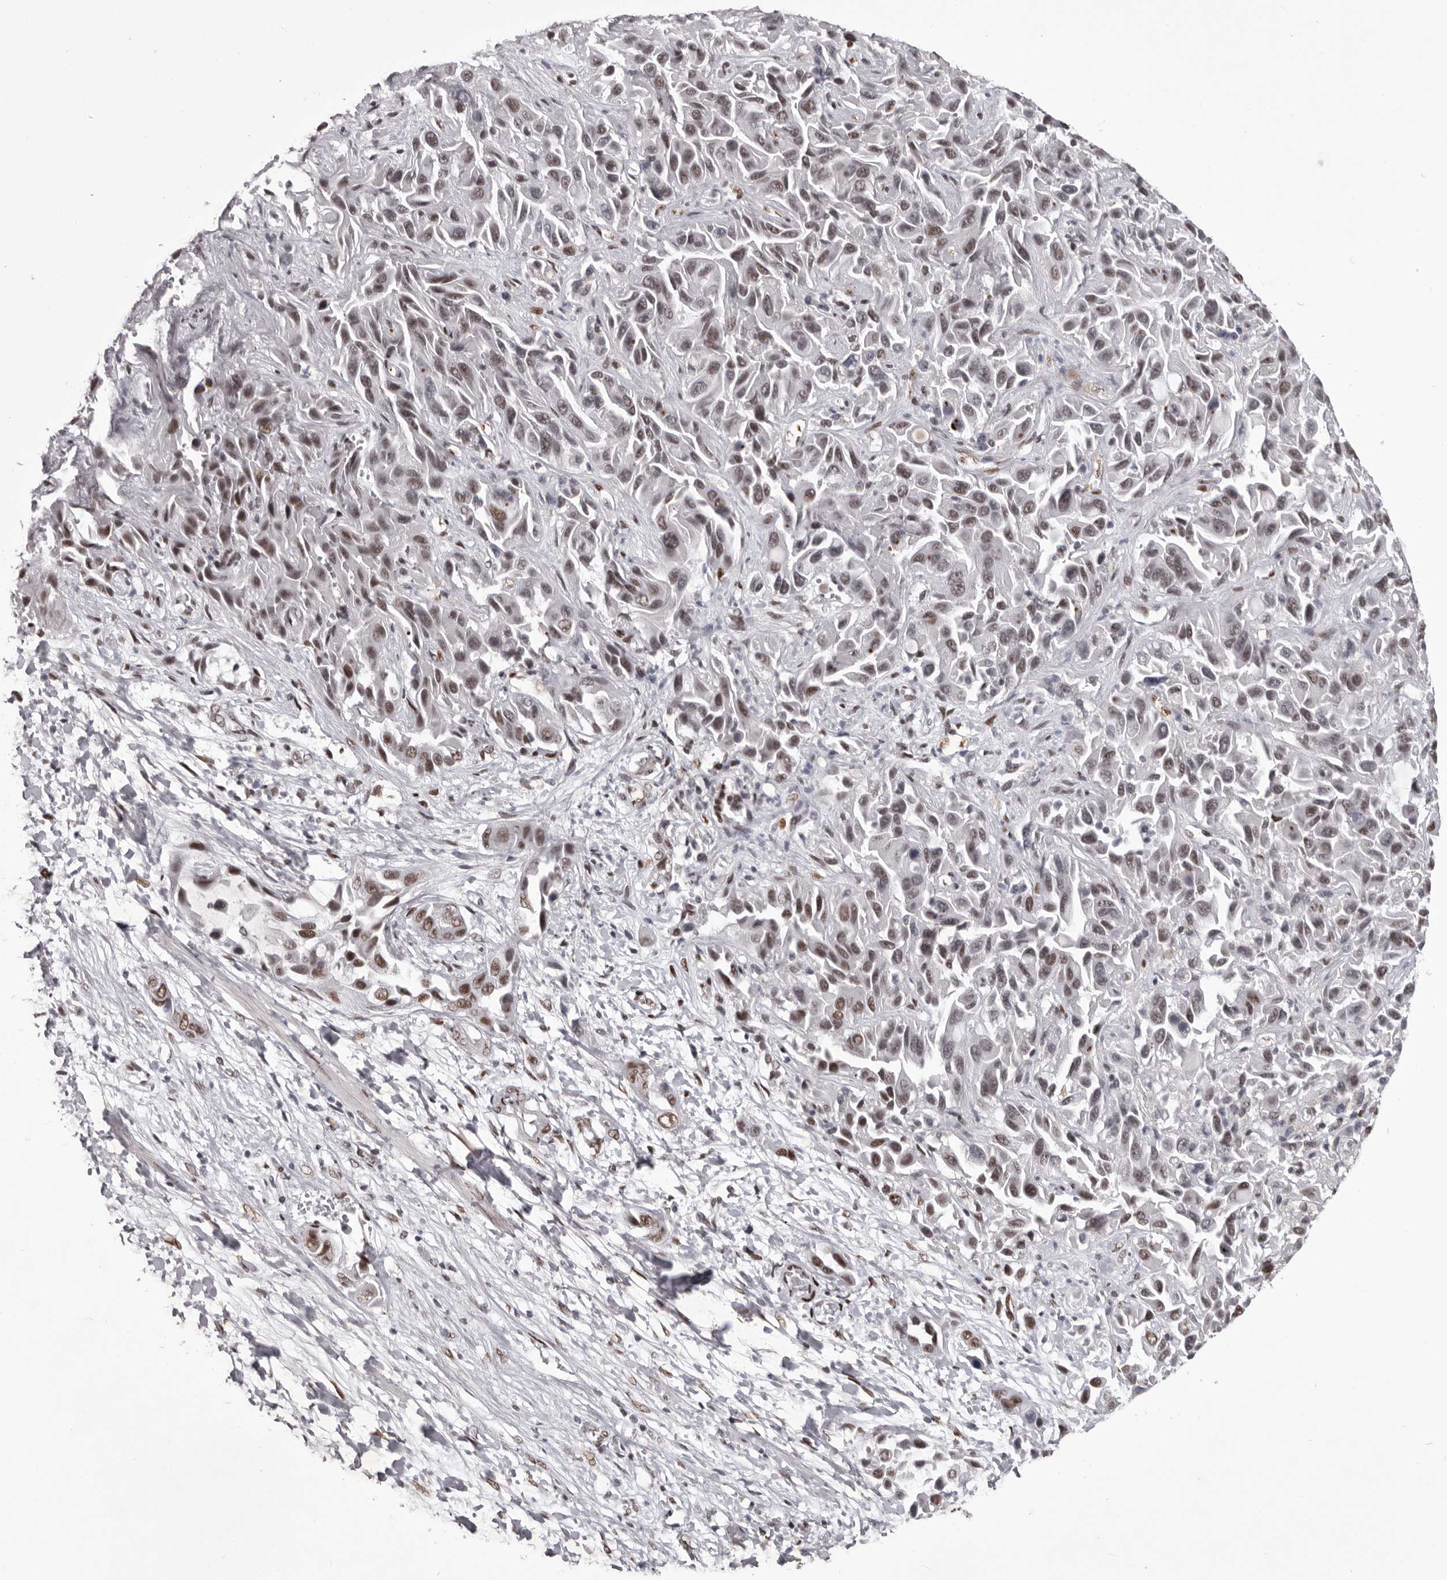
{"staining": {"intensity": "moderate", "quantity": "25%-75%", "location": "nuclear"}, "tissue": "liver cancer", "cell_type": "Tumor cells", "image_type": "cancer", "snomed": [{"axis": "morphology", "description": "Cholangiocarcinoma"}, {"axis": "topography", "description": "Liver"}], "caption": "Brown immunohistochemical staining in human liver cancer exhibits moderate nuclear expression in approximately 25%-75% of tumor cells.", "gene": "NUMA1", "patient": {"sex": "female", "age": 52}}